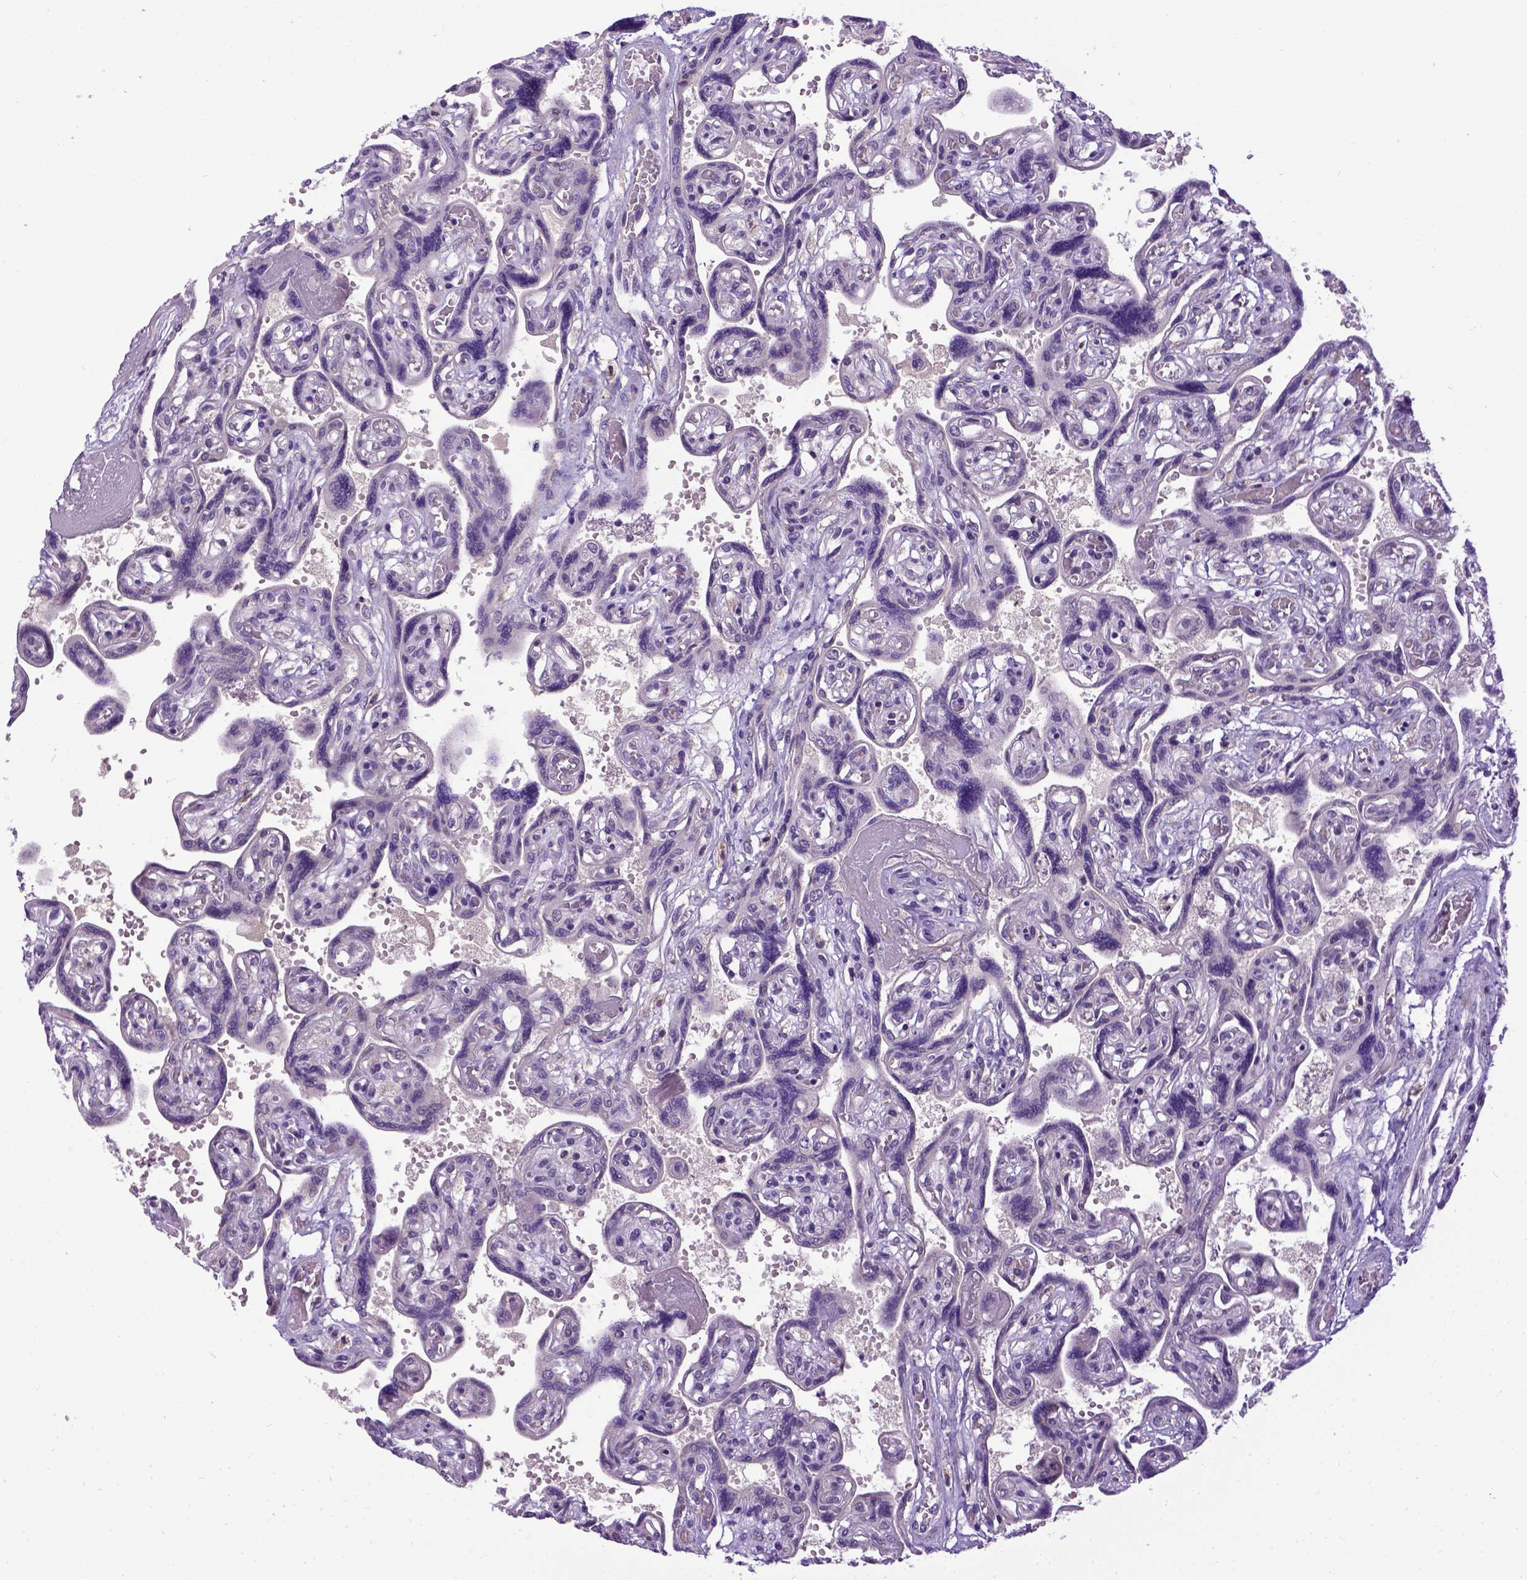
{"staining": {"intensity": "negative", "quantity": "none", "location": "none"}, "tissue": "placenta", "cell_type": "Decidual cells", "image_type": "normal", "snomed": [{"axis": "morphology", "description": "Normal tissue, NOS"}, {"axis": "topography", "description": "Placenta"}], "caption": "This is a image of immunohistochemistry (IHC) staining of benign placenta, which shows no expression in decidual cells.", "gene": "NEK5", "patient": {"sex": "female", "age": 32}}